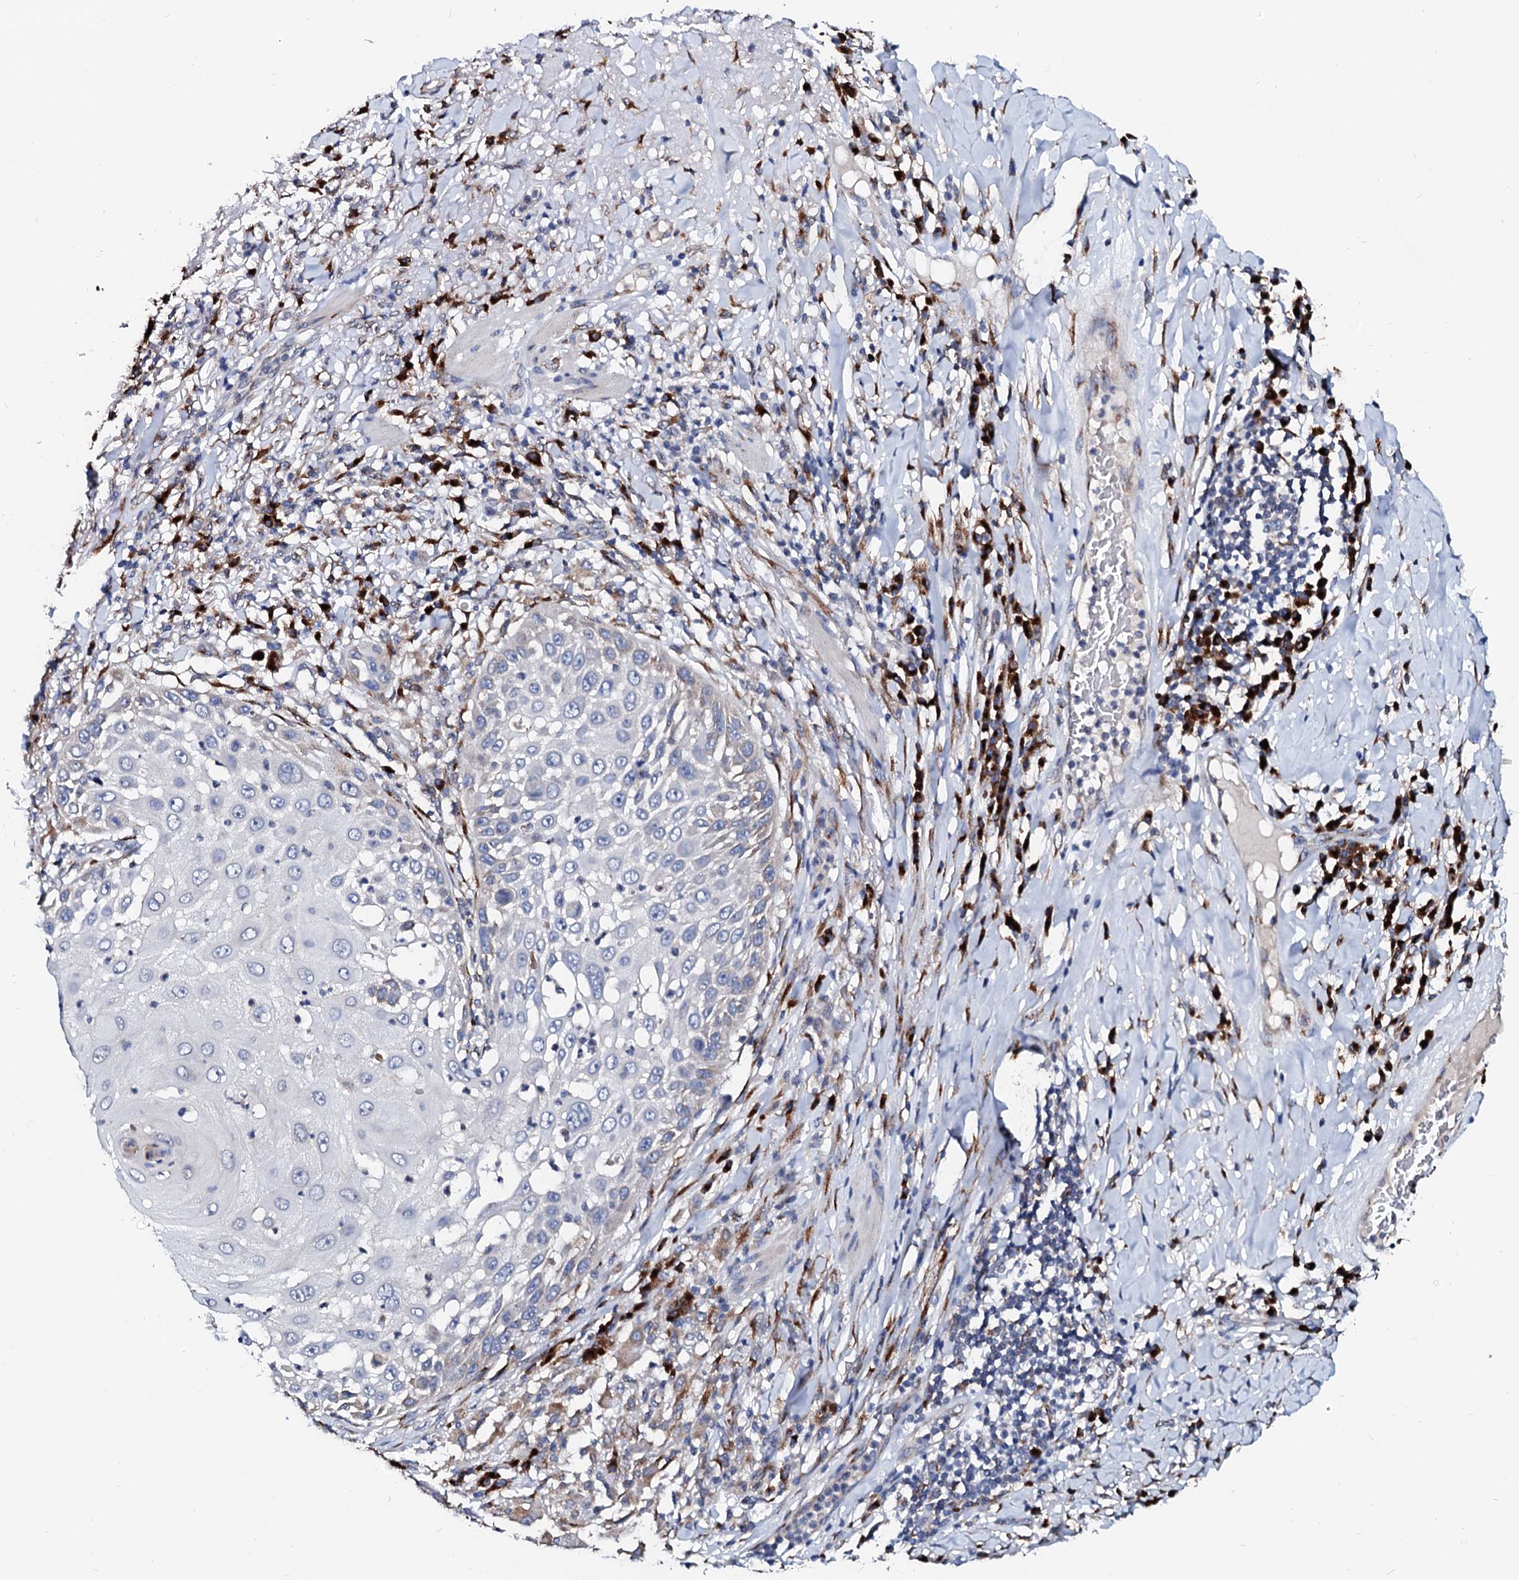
{"staining": {"intensity": "negative", "quantity": "none", "location": "none"}, "tissue": "skin cancer", "cell_type": "Tumor cells", "image_type": "cancer", "snomed": [{"axis": "morphology", "description": "Squamous cell carcinoma, NOS"}, {"axis": "topography", "description": "Skin"}], "caption": "IHC photomicrograph of neoplastic tissue: human skin squamous cell carcinoma stained with DAB demonstrates no significant protein expression in tumor cells. (IHC, brightfield microscopy, high magnification).", "gene": "LMAN1", "patient": {"sex": "female", "age": 44}}